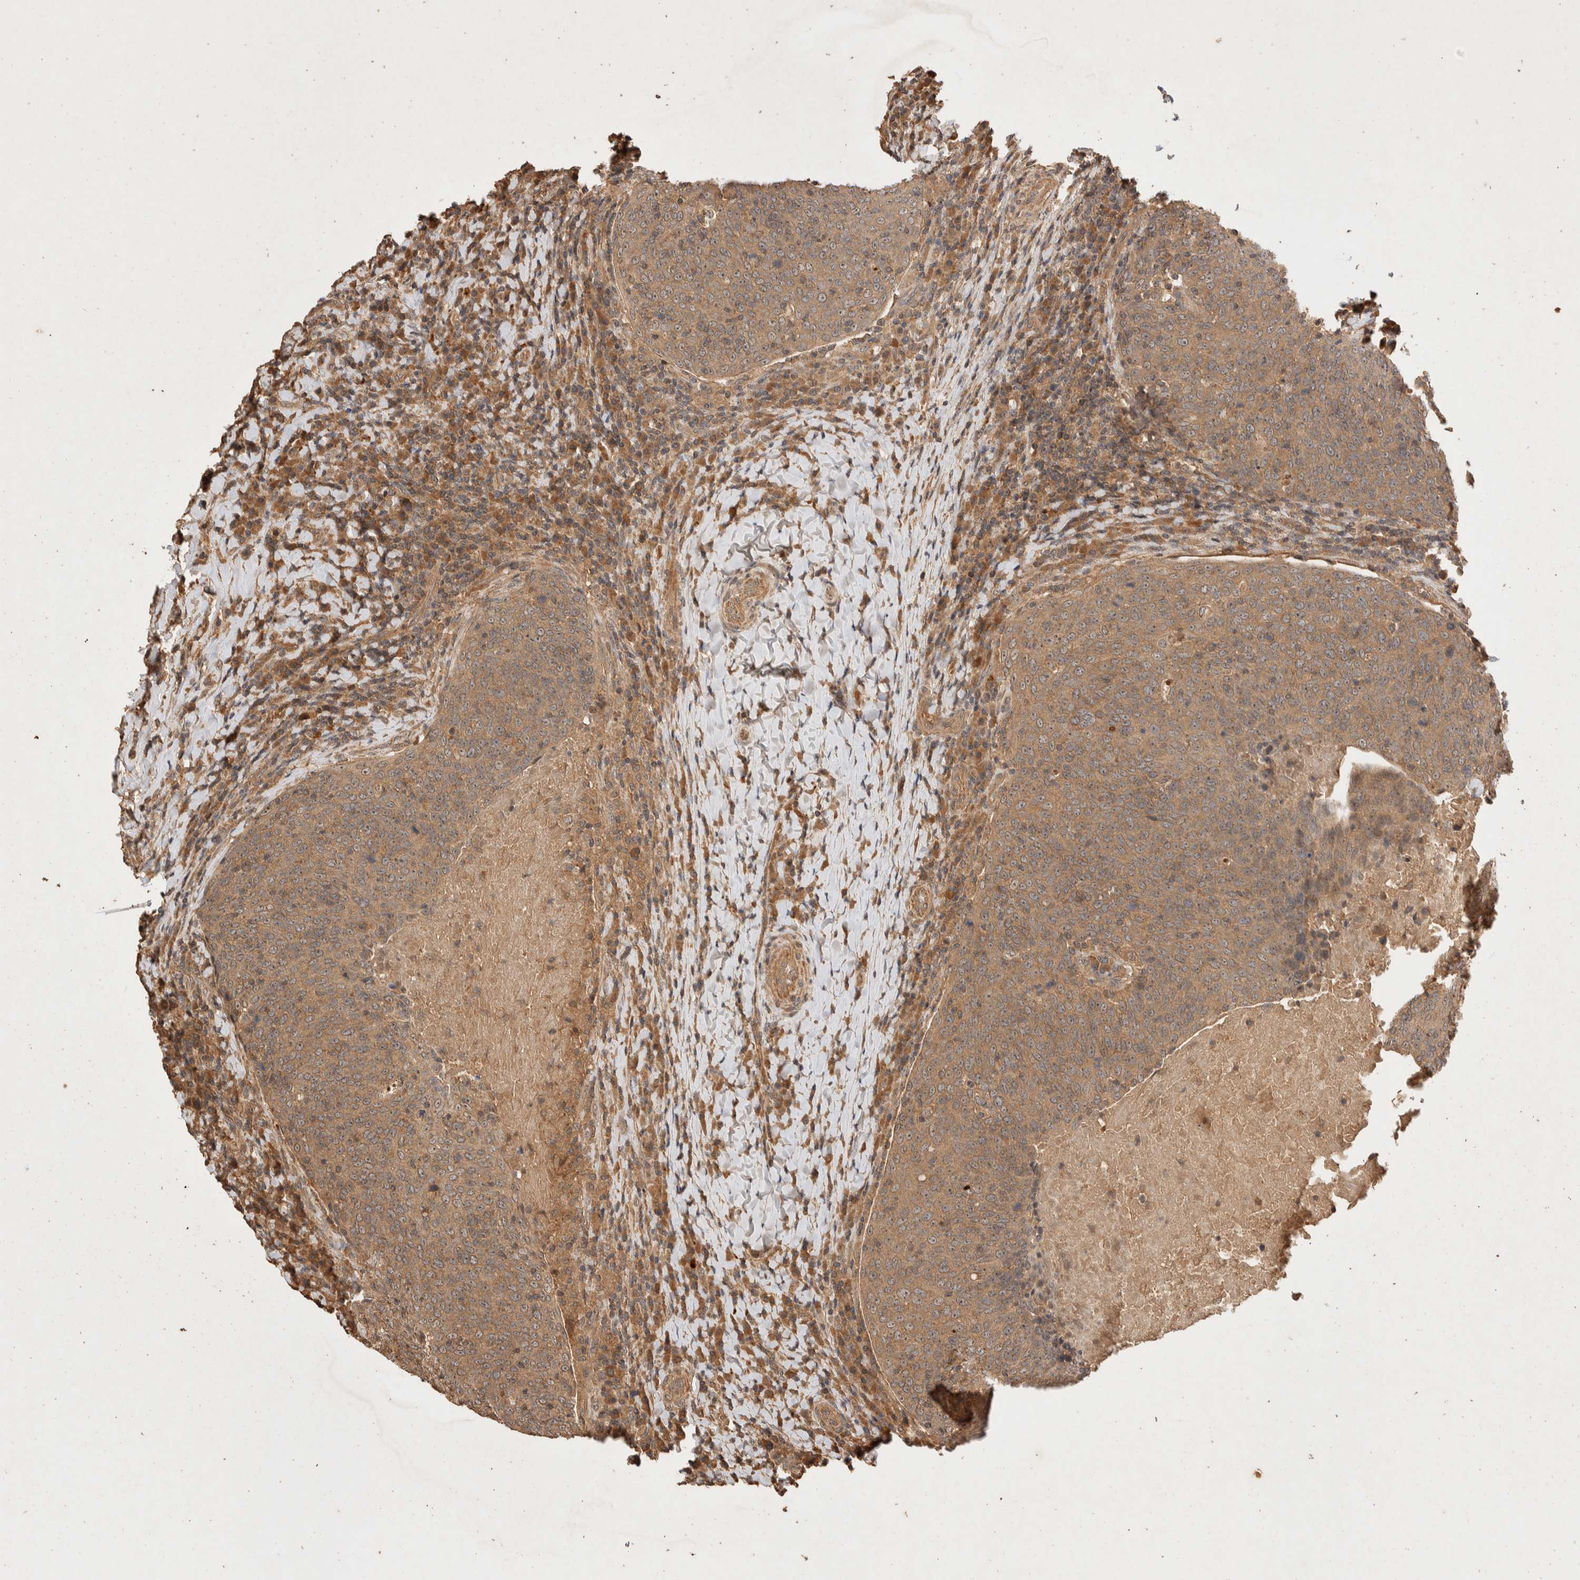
{"staining": {"intensity": "moderate", "quantity": ">75%", "location": "cytoplasmic/membranous"}, "tissue": "head and neck cancer", "cell_type": "Tumor cells", "image_type": "cancer", "snomed": [{"axis": "morphology", "description": "Squamous cell carcinoma, NOS"}, {"axis": "morphology", "description": "Squamous cell carcinoma, metastatic, NOS"}, {"axis": "topography", "description": "Lymph node"}, {"axis": "topography", "description": "Head-Neck"}], "caption": "Tumor cells show medium levels of moderate cytoplasmic/membranous expression in approximately >75% of cells in head and neck cancer. (DAB = brown stain, brightfield microscopy at high magnification).", "gene": "NSMAF", "patient": {"sex": "male", "age": 62}}